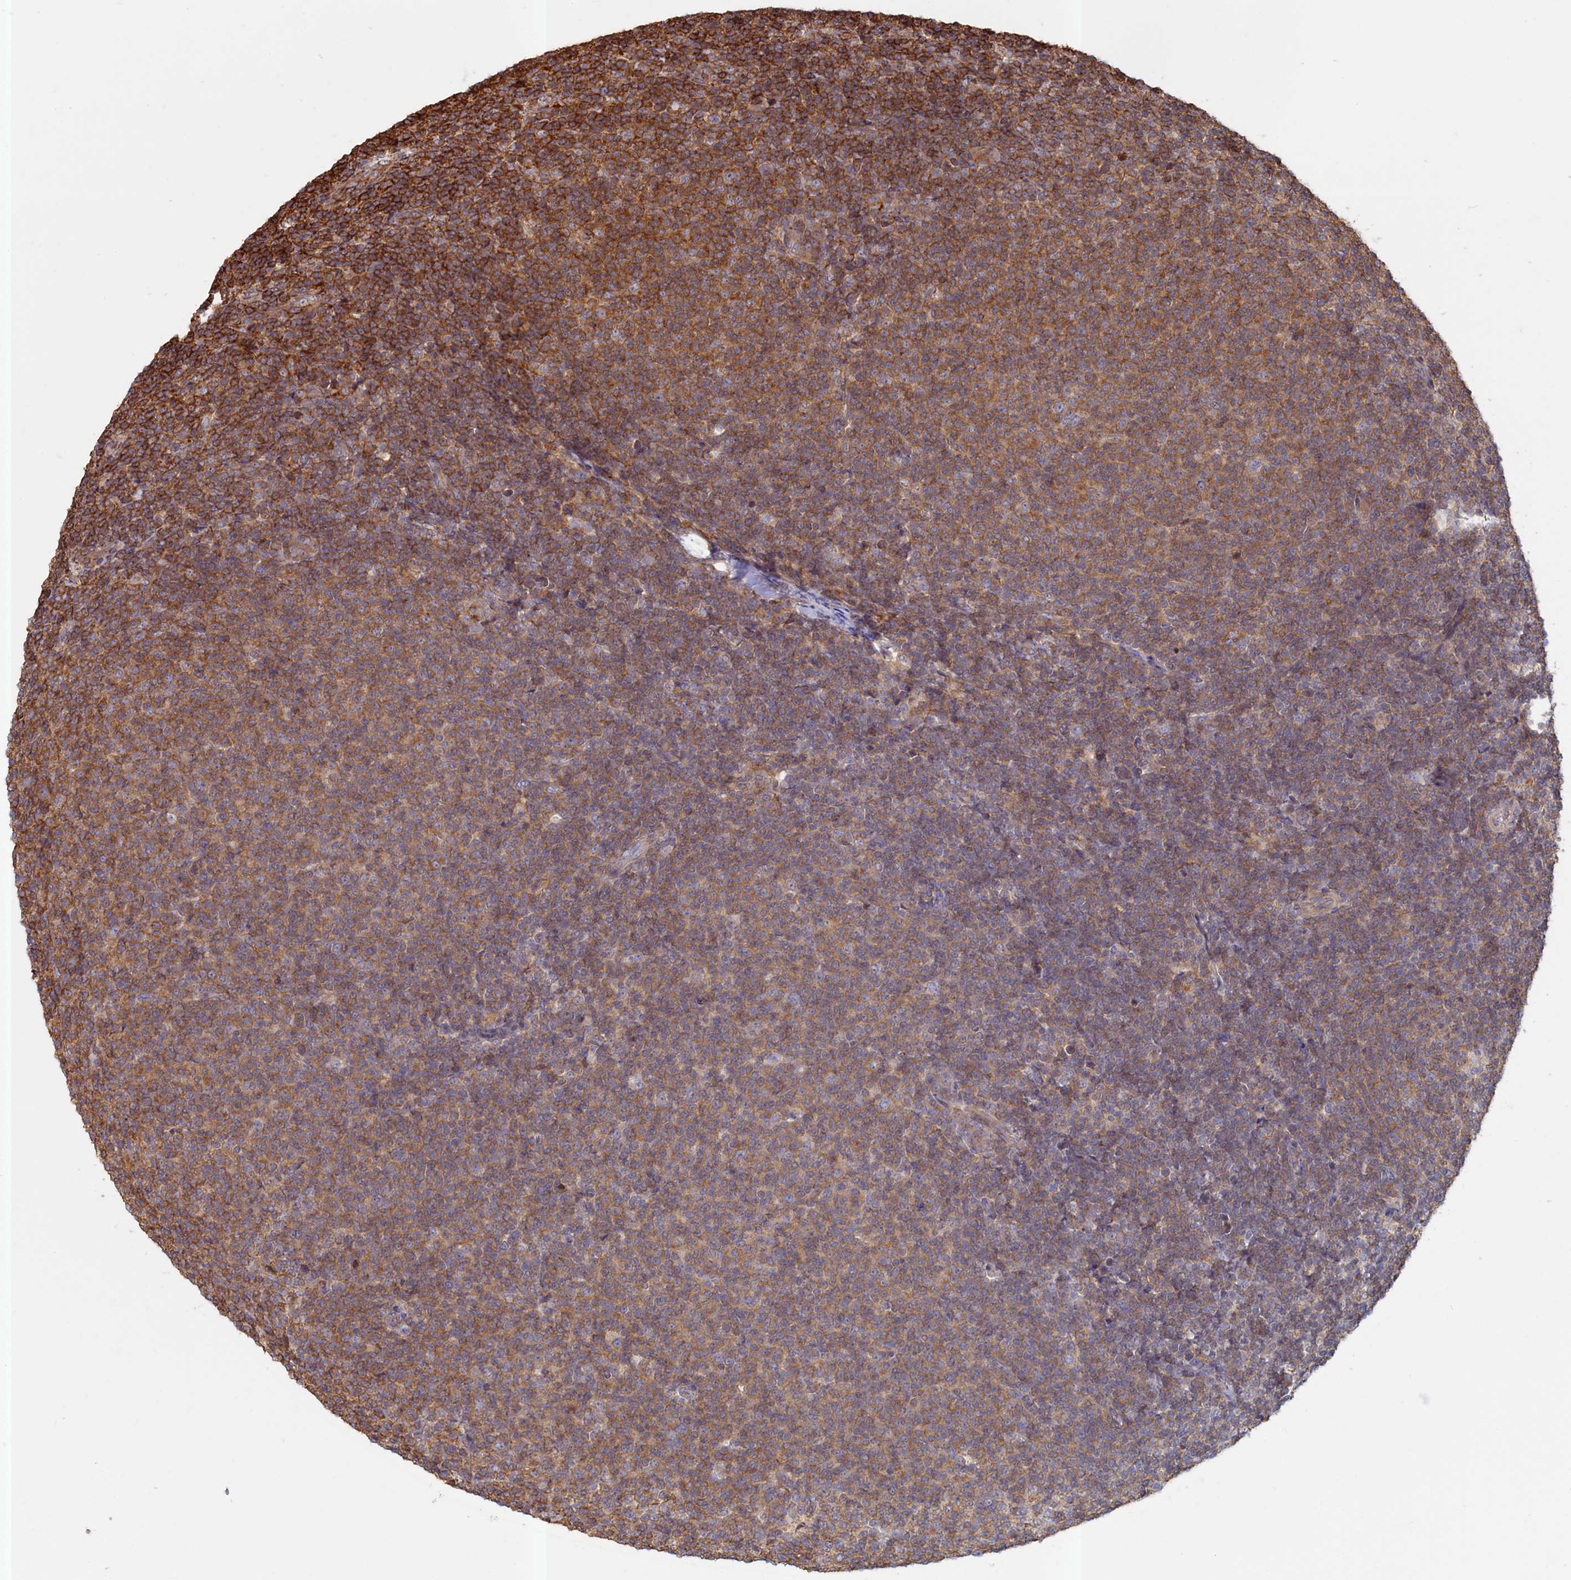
{"staining": {"intensity": "moderate", "quantity": ">75%", "location": "cytoplasmic/membranous"}, "tissue": "lymphoma", "cell_type": "Tumor cells", "image_type": "cancer", "snomed": [{"axis": "morphology", "description": "Malignant lymphoma, non-Hodgkin's type, Low grade"}, {"axis": "topography", "description": "Lymph node"}], "caption": "Immunohistochemistry (IHC) of low-grade malignant lymphoma, non-Hodgkin's type reveals medium levels of moderate cytoplasmic/membranous expression in about >75% of tumor cells. (IHC, brightfield microscopy, high magnification).", "gene": "ANKRD27", "patient": {"sex": "male", "age": 66}}